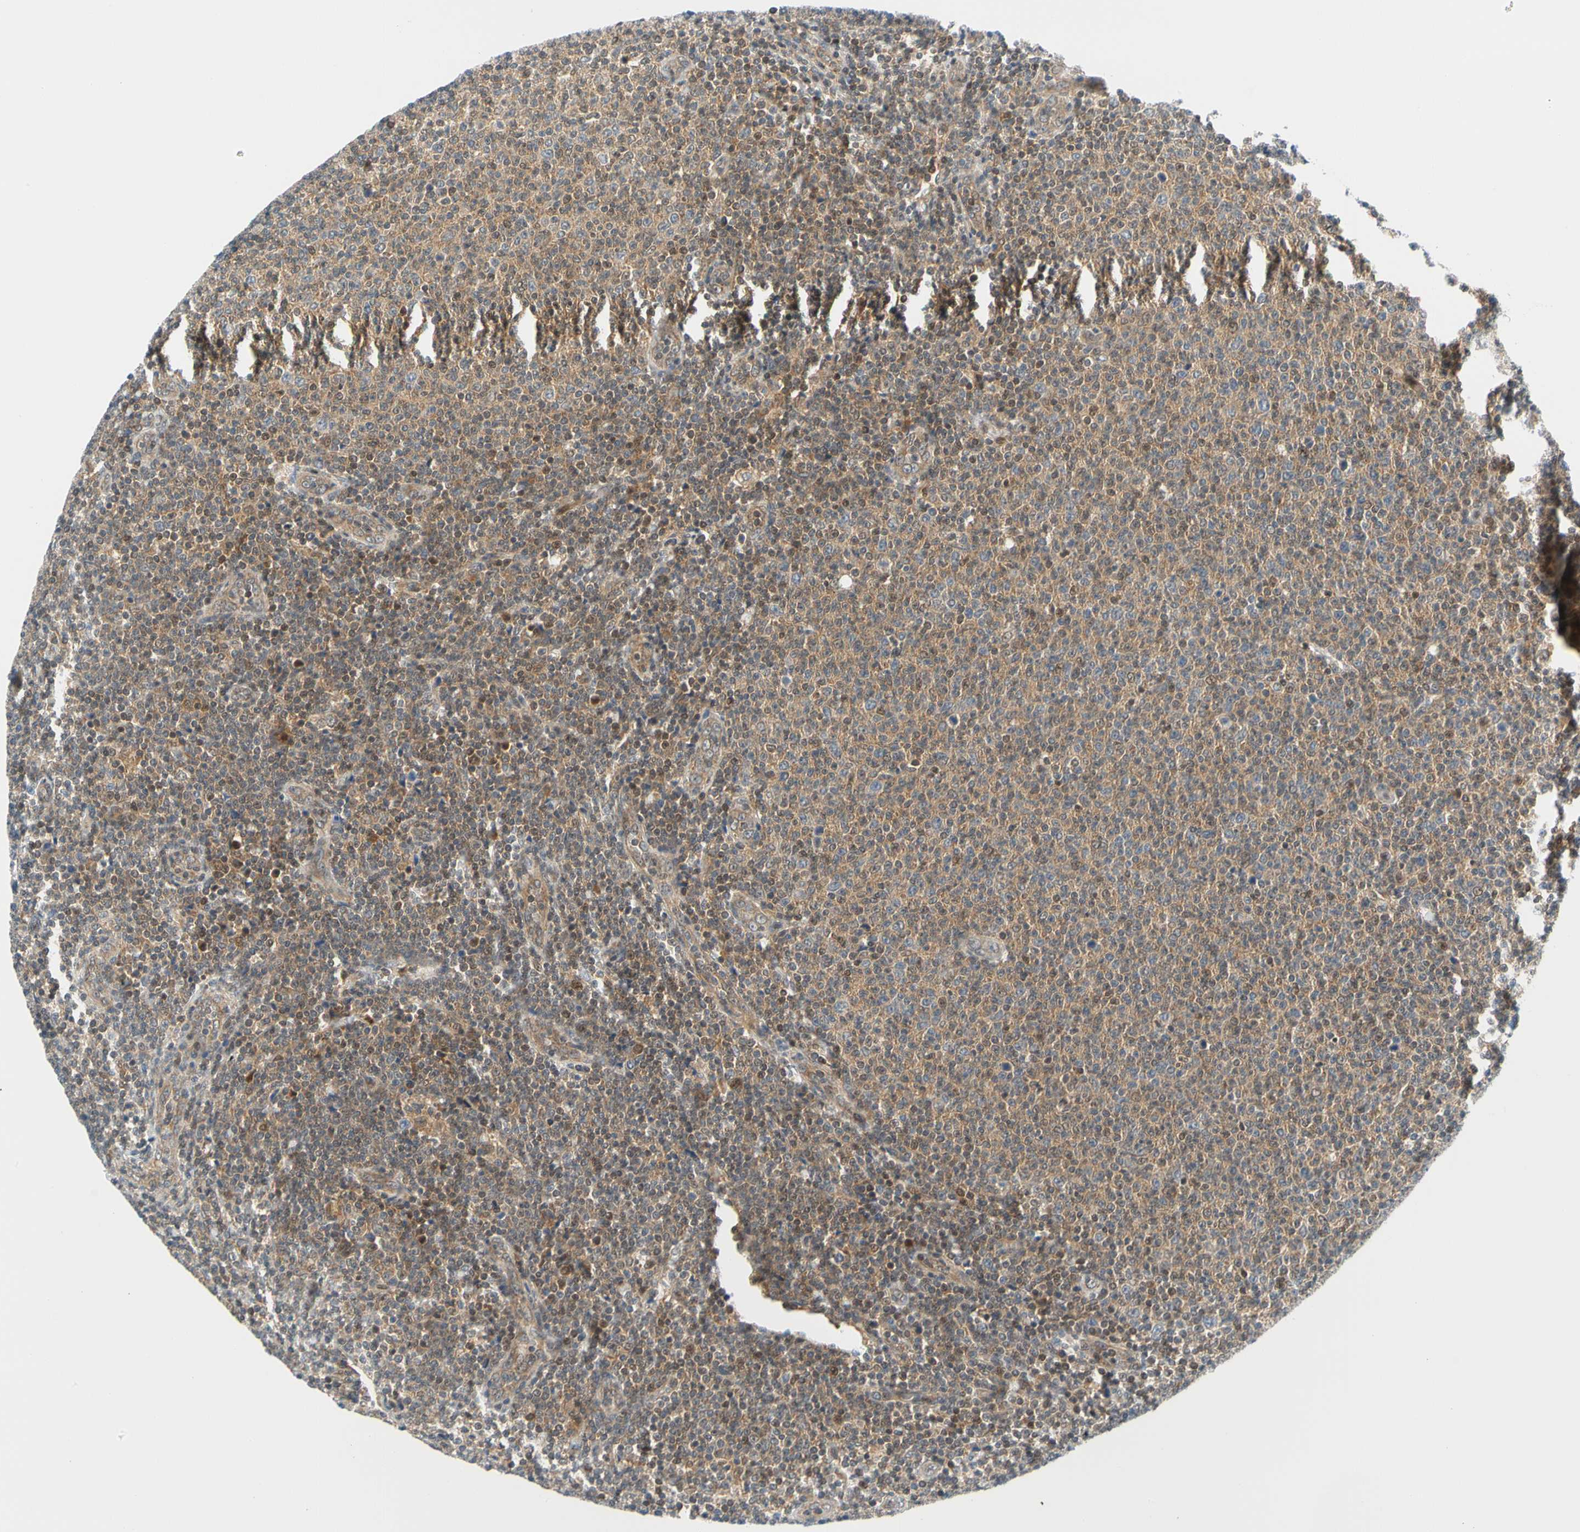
{"staining": {"intensity": "moderate", "quantity": ">75%", "location": "cytoplasmic/membranous"}, "tissue": "lymphoma", "cell_type": "Tumor cells", "image_type": "cancer", "snomed": [{"axis": "morphology", "description": "Malignant lymphoma, non-Hodgkin's type, Low grade"}, {"axis": "topography", "description": "Lymph node"}], "caption": "Tumor cells demonstrate moderate cytoplasmic/membranous positivity in approximately >75% of cells in low-grade malignant lymphoma, non-Hodgkin's type.", "gene": "MAPK9", "patient": {"sex": "male", "age": 66}}